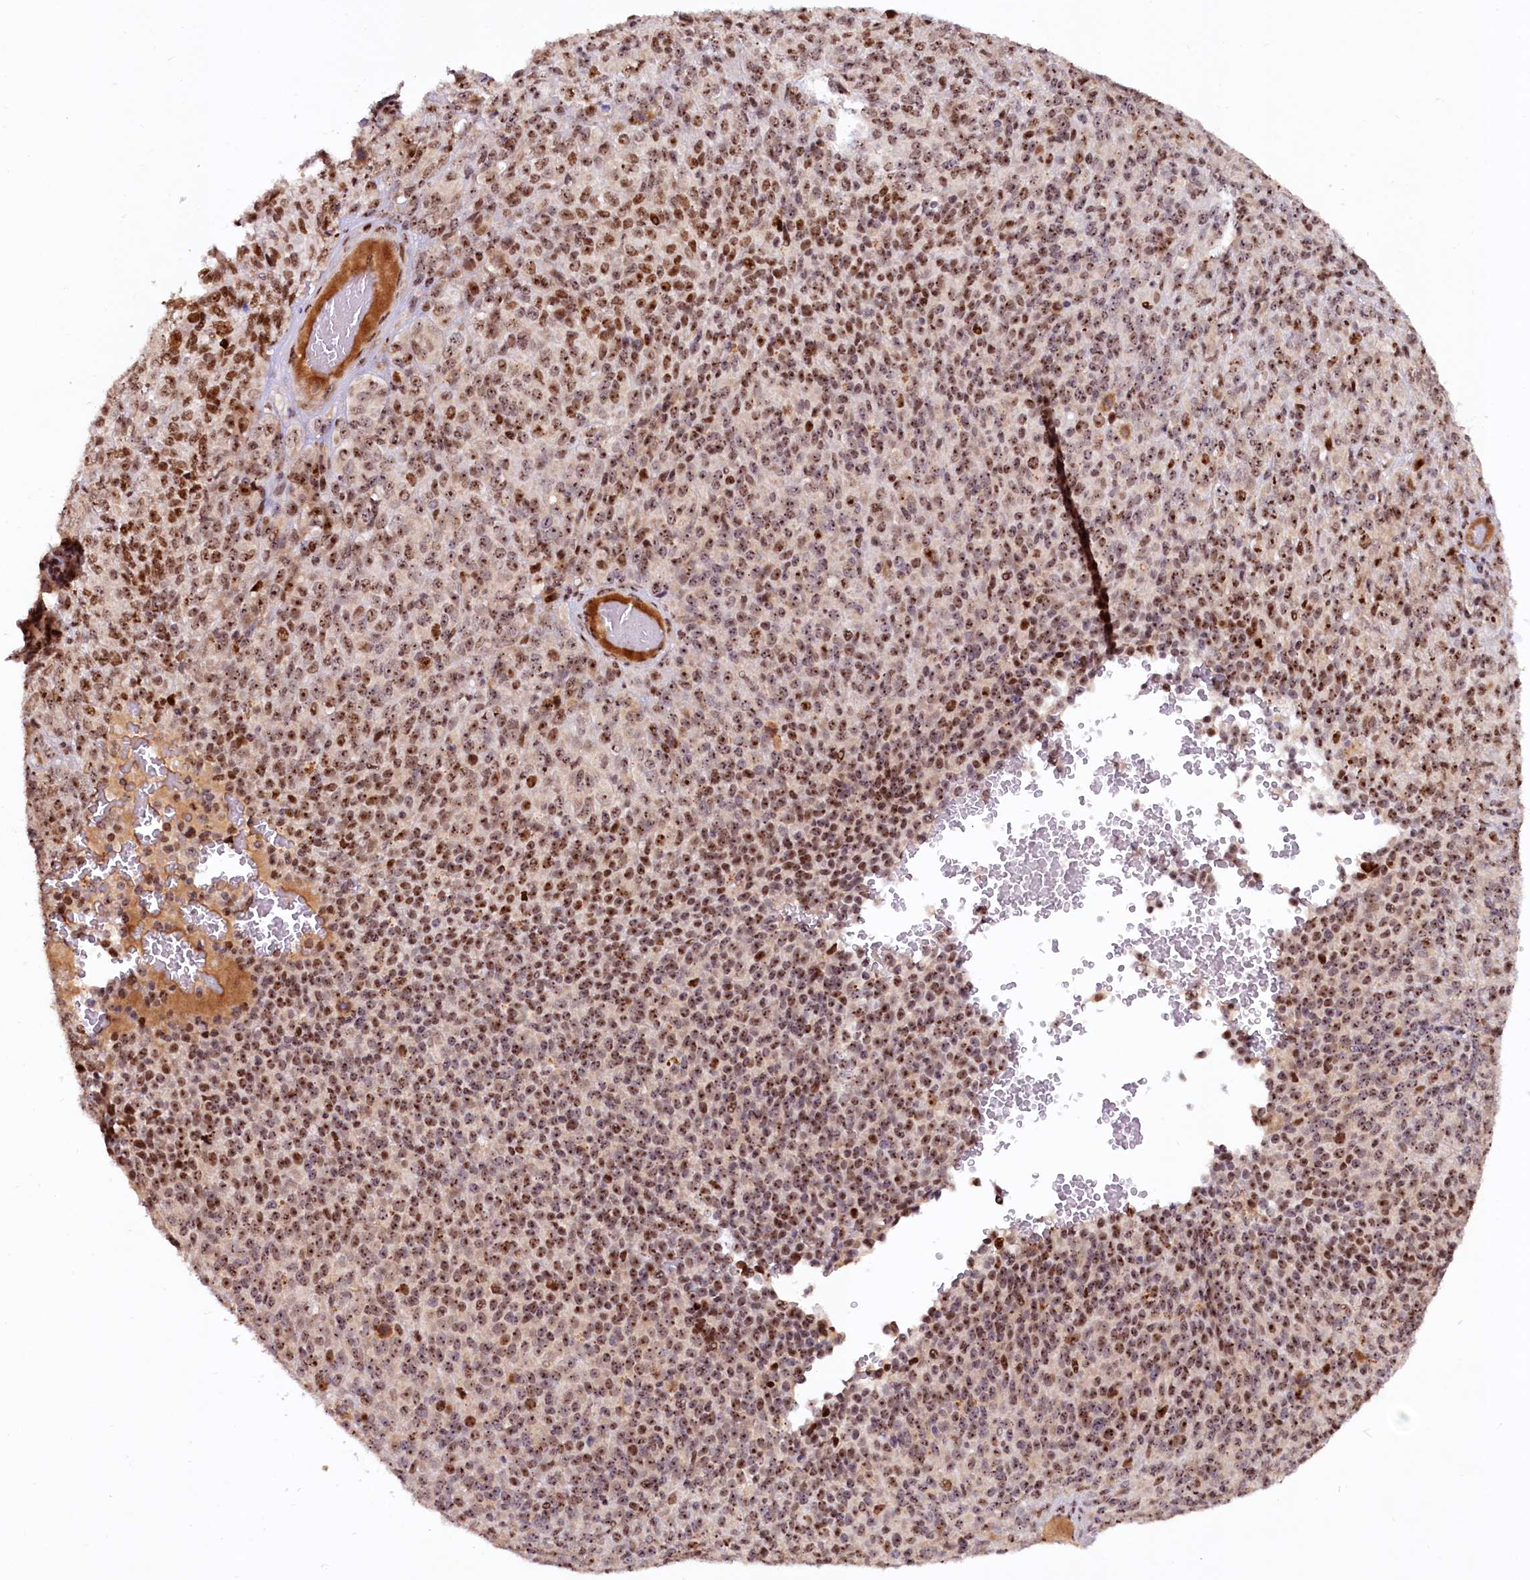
{"staining": {"intensity": "moderate", "quantity": ">75%", "location": "nuclear"}, "tissue": "melanoma", "cell_type": "Tumor cells", "image_type": "cancer", "snomed": [{"axis": "morphology", "description": "Malignant melanoma, Metastatic site"}, {"axis": "topography", "description": "Brain"}], "caption": "Immunohistochemical staining of melanoma demonstrates medium levels of moderate nuclear protein staining in approximately >75% of tumor cells. Using DAB (3,3'-diaminobenzidine) (brown) and hematoxylin (blue) stains, captured at high magnification using brightfield microscopy.", "gene": "TCOF1", "patient": {"sex": "female", "age": 56}}